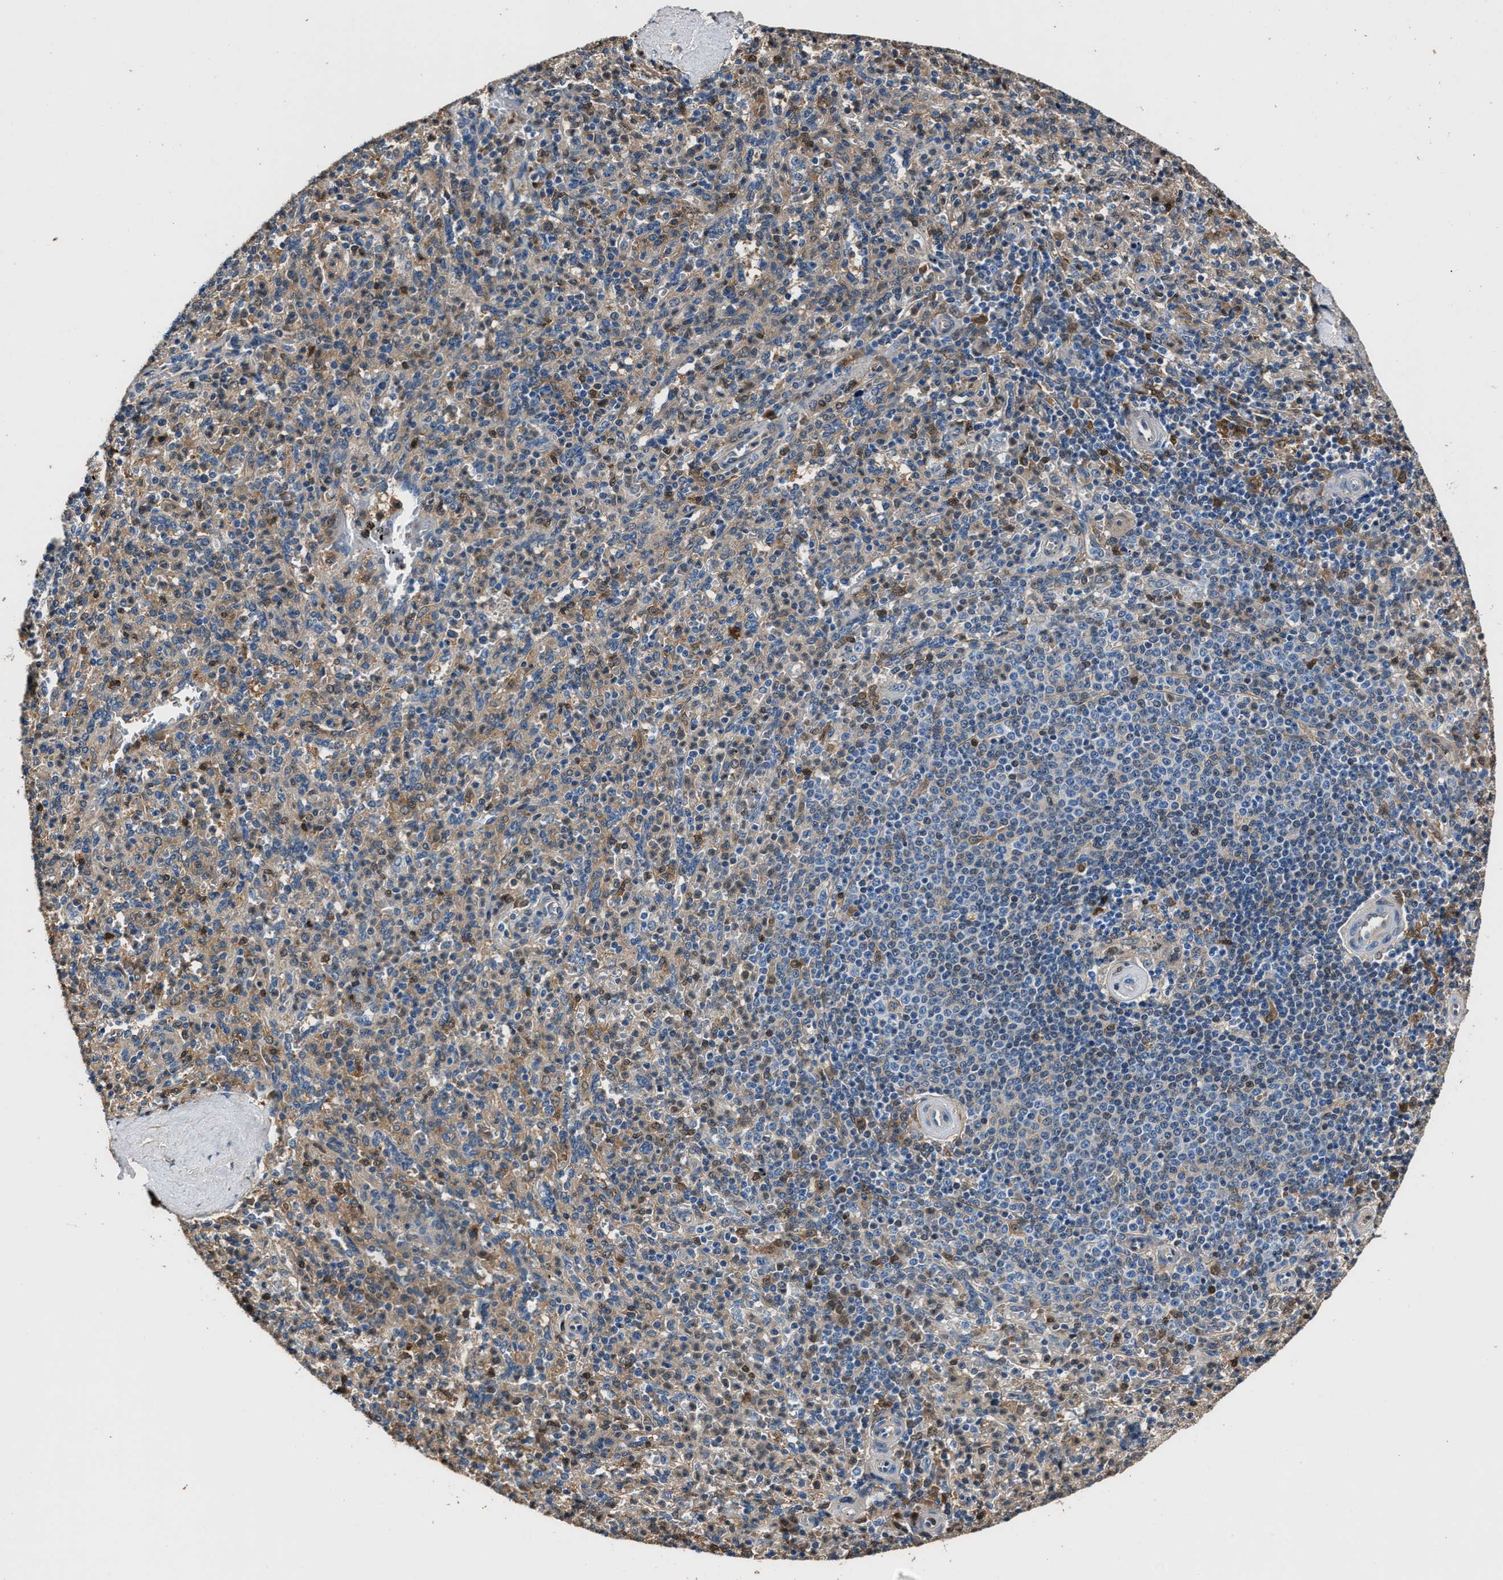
{"staining": {"intensity": "weak", "quantity": "25%-75%", "location": "cytoplasmic/membranous"}, "tissue": "spleen", "cell_type": "Cells in red pulp", "image_type": "normal", "snomed": [{"axis": "morphology", "description": "Normal tissue, NOS"}, {"axis": "topography", "description": "Spleen"}], "caption": "An IHC photomicrograph of normal tissue is shown. Protein staining in brown highlights weak cytoplasmic/membranous positivity in spleen within cells in red pulp. The staining was performed using DAB (3,3'-diaminobenzidine), with brown indicating positive protein expression. Nuclei are stained blue with hematoxylin.", "gene": "GSTP1", "patient": {"sex": "male", "age": 36}}